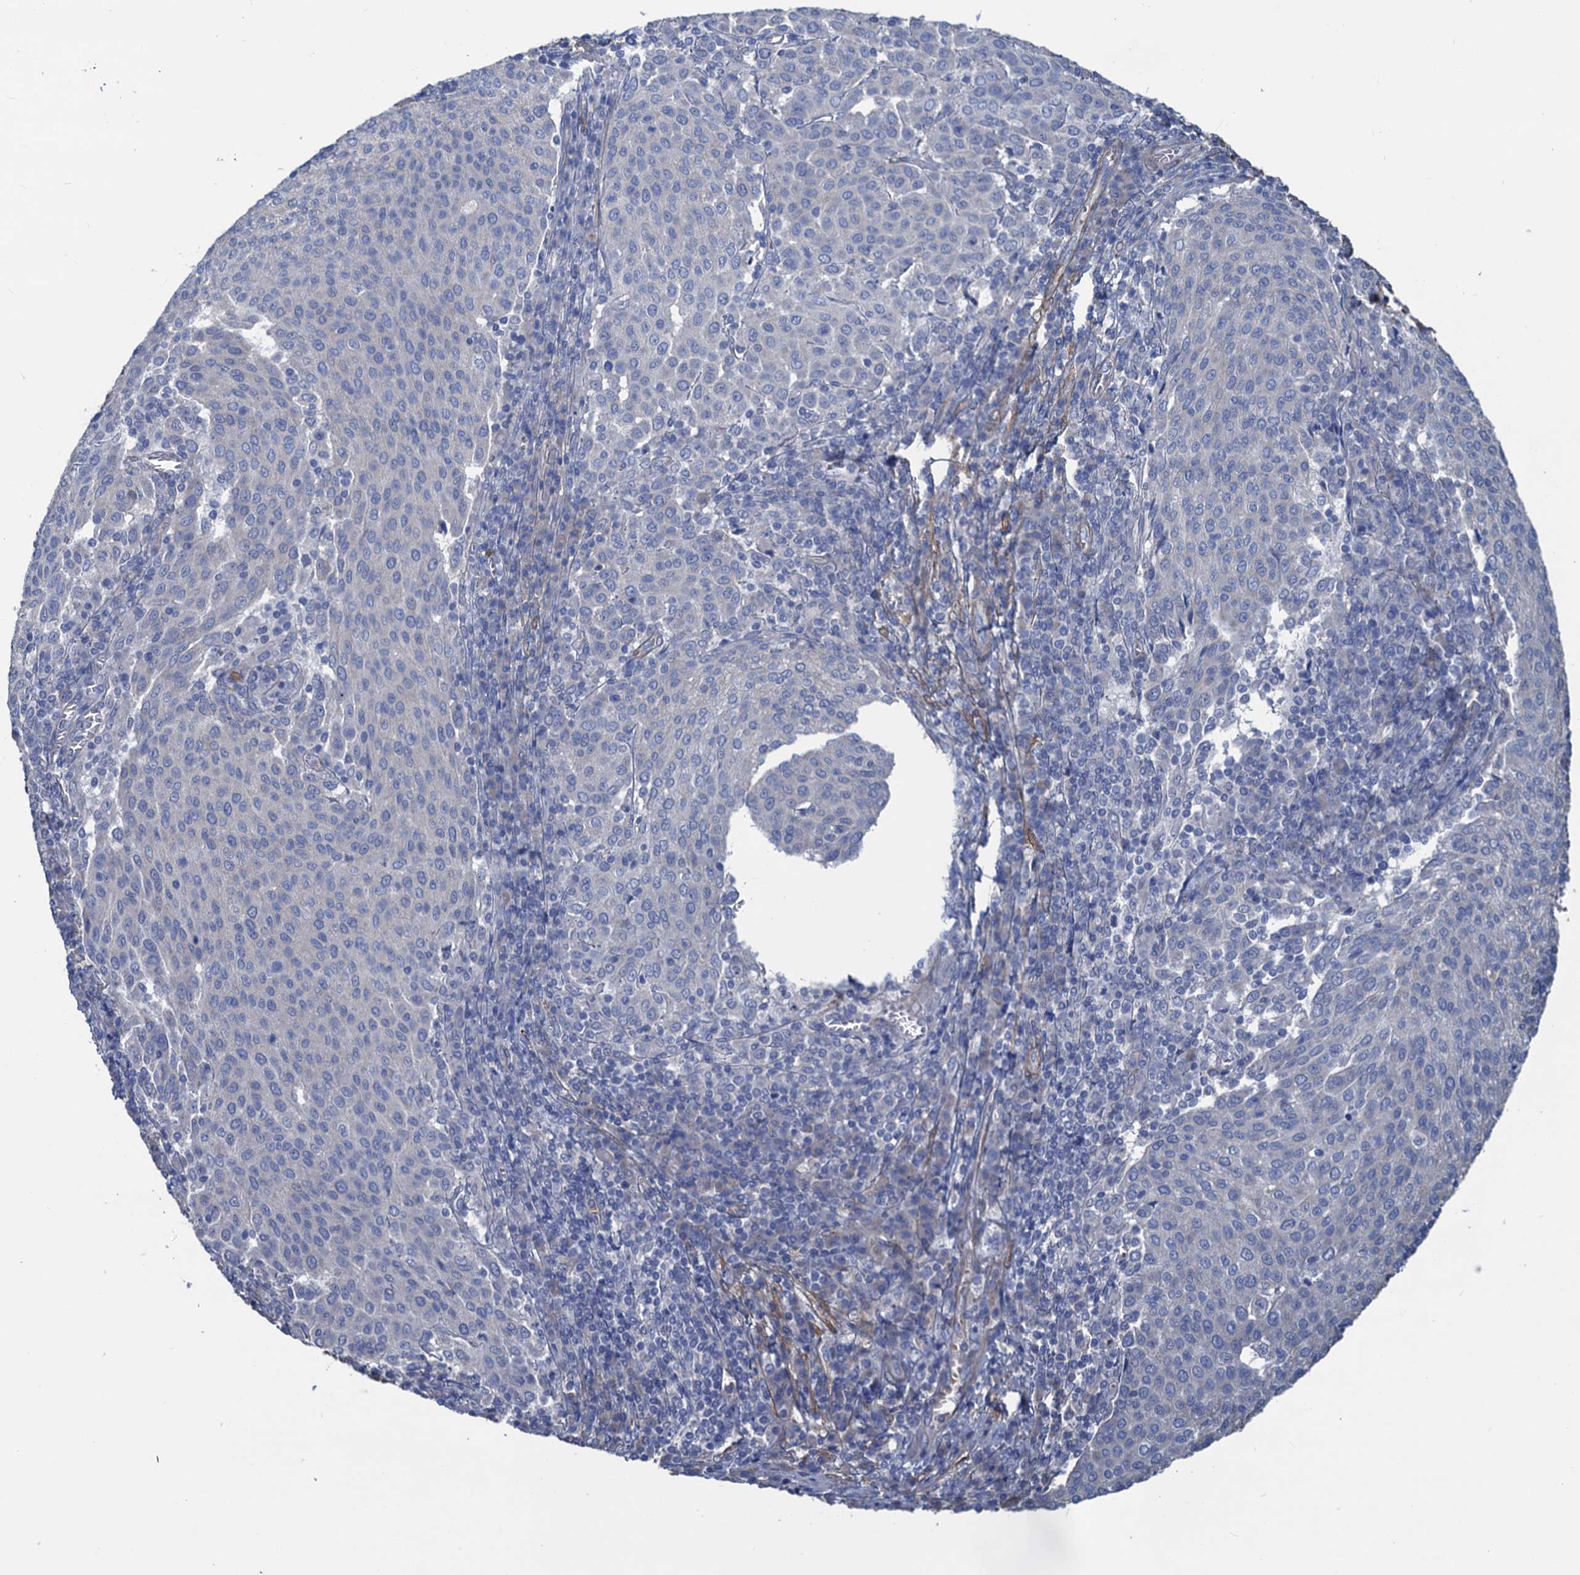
{"staining": {"intensity": "negative", "quantity": "none", "location": "none"}, "tissue": "cervical cancer", "cell_type": "Tumor cells", "image_type": "cancer", "snomed": [{"axis": "morphology", "description": "Squamous cell carcinoma, NOS"}, {"axis": "topography", "description": "Cervix"}], "caption": "This micrograph is of cervical squamous cell carcinoma stained with immunohistochemistry (IHC) to label a protein in brown with the nuclei are counter-stained blue. There is no expression in tumor cells.", "gene": "SMCO3", "patient": {"sex": "female", "age": 46}}